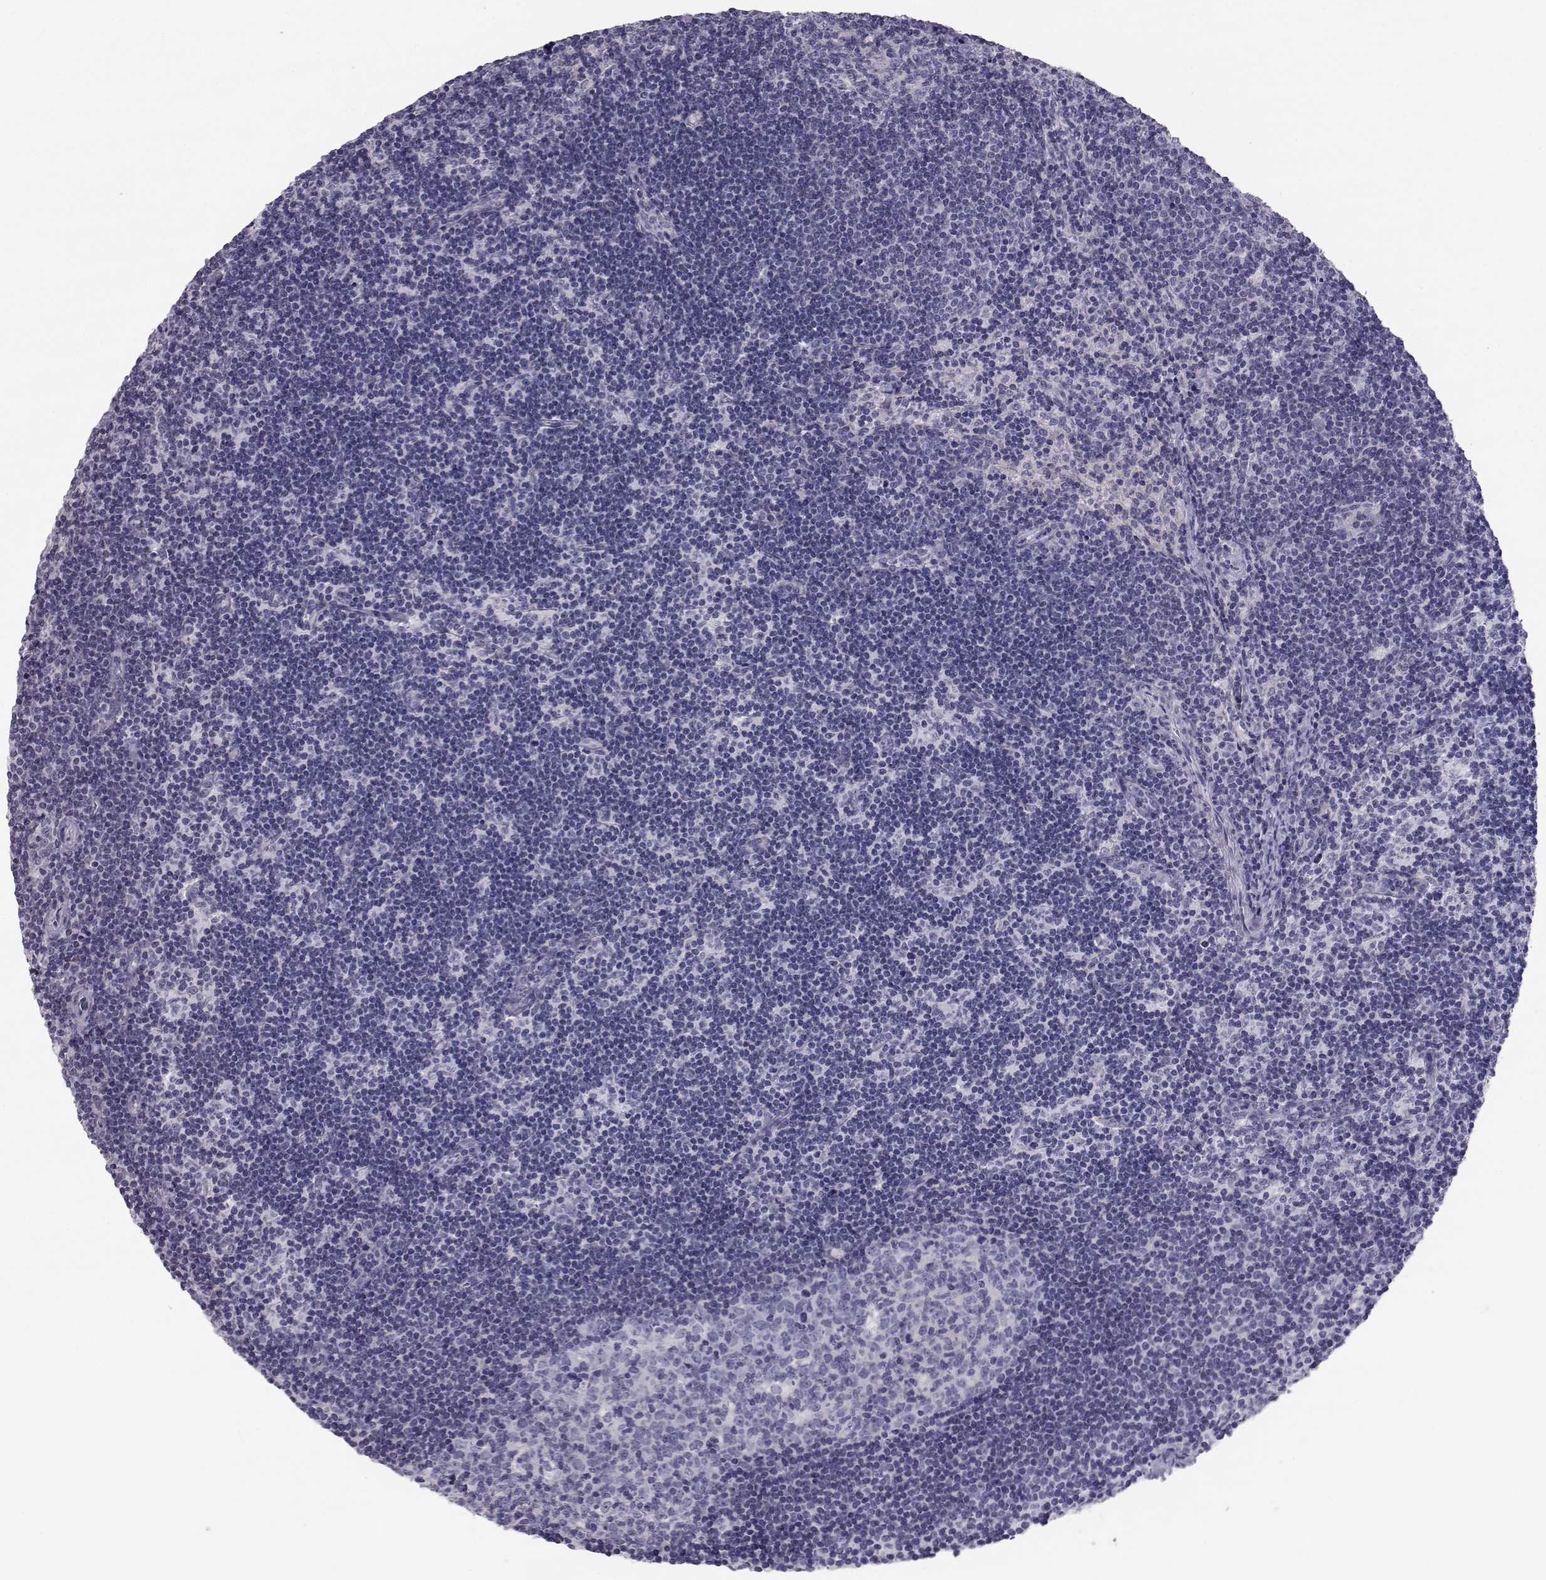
{"staining": {"intensity": "negative", "quantity": "none", "location": "none"}, "tissue": "lymph node", "cell_type": "Germinal center cells", "image_type": "normal", "snomed": [{"axis": "morphology", "description": "Normal tissue, NOS"}, {"axis": "topography", "description": "Lymph node"}], "caption": "This histopathology image is of unremarkable lymph node stained with immunohistochemistry (IHC) to label a protein in brown with the nuclei are counter-stained blue. There is no positivity in germinal center cells.", "gene": "SPDYE4", "patient": {"sex": "female", "age": 34}}